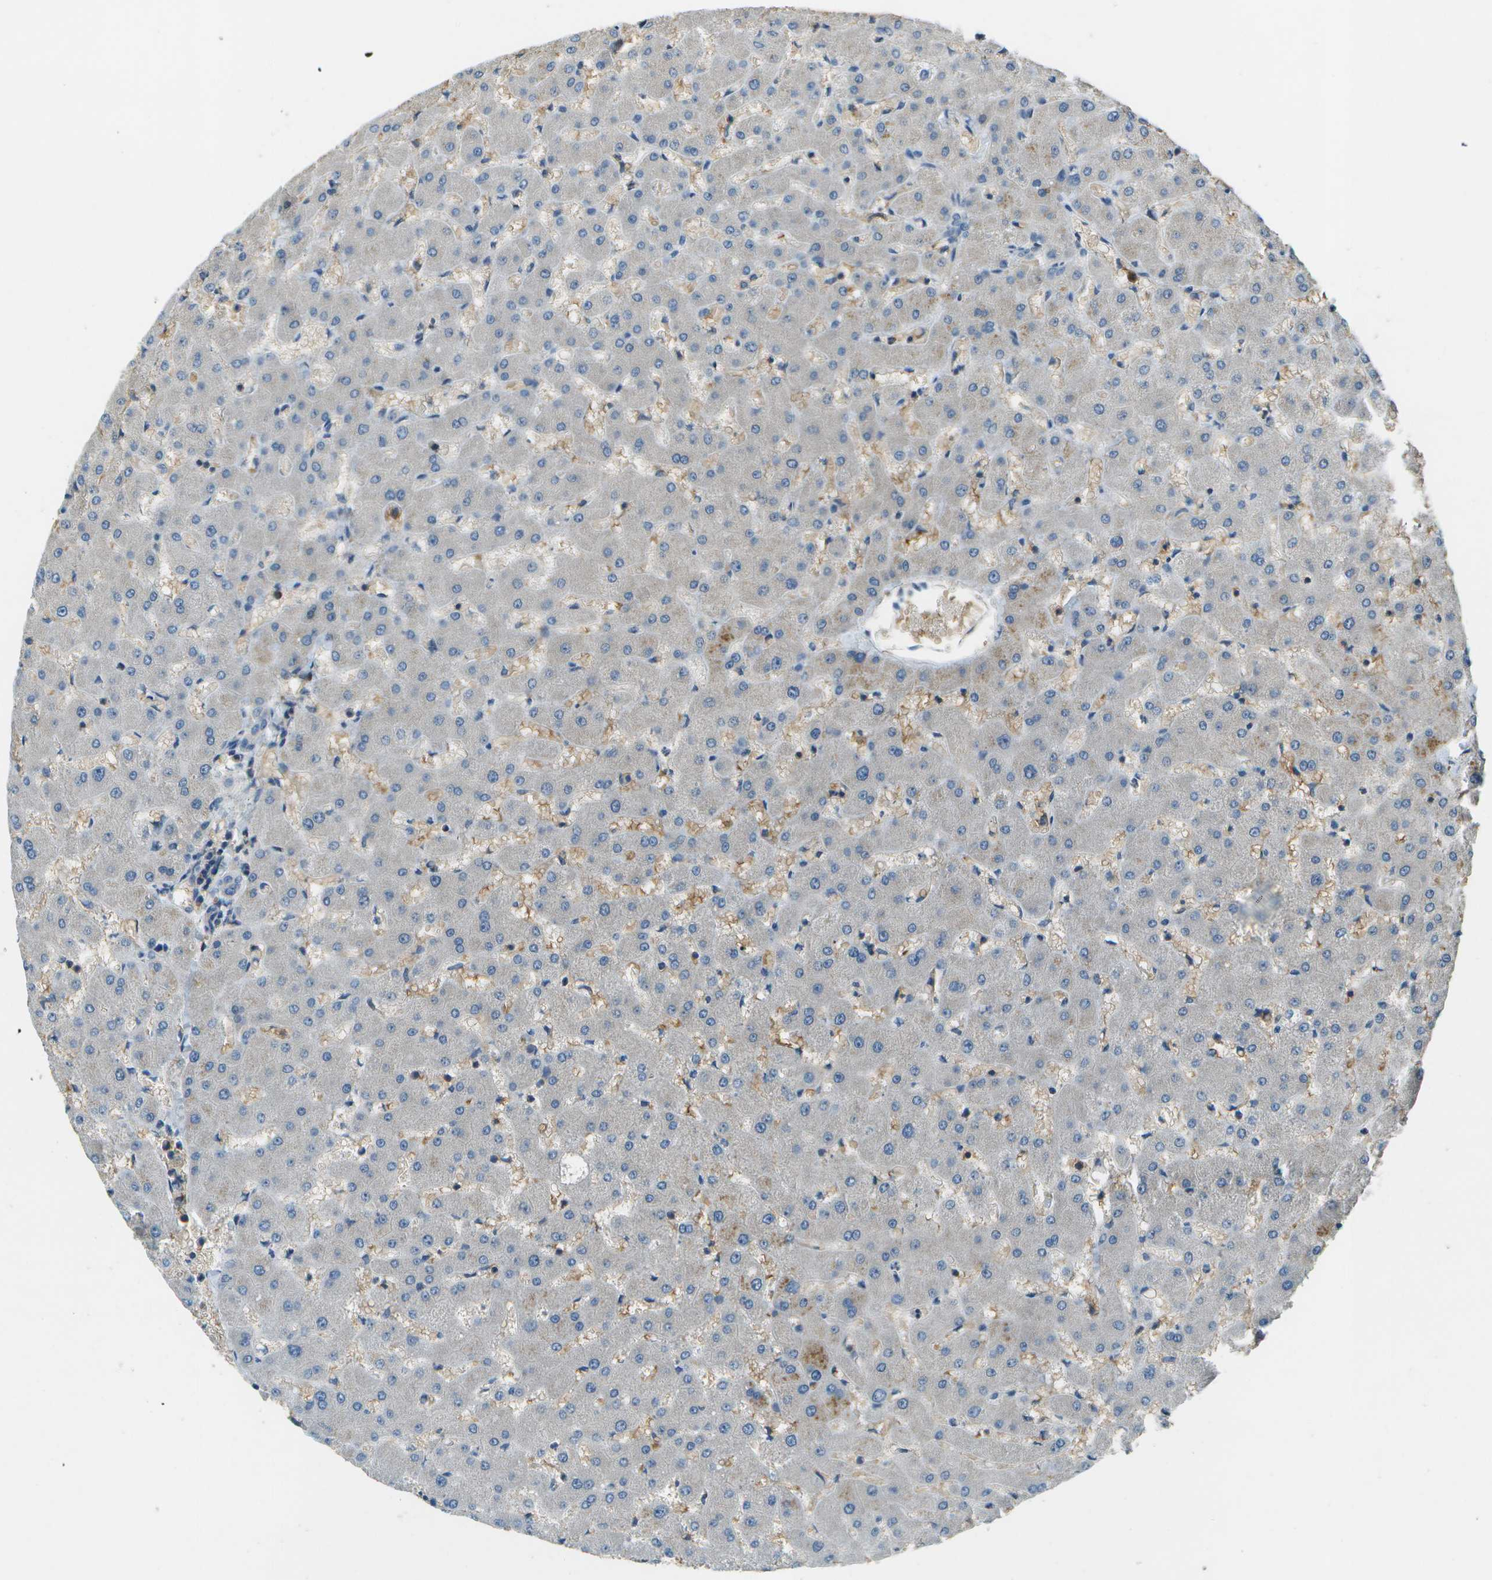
{"staining": {"intensity": "negative", "quantity": "none", "location": "none"}, "tissue": "liver", "cell_type": "Cholangiocytes", "image_type": "normal", "snomed": [{"axis": "morphology", "description": "Normal tissue, NOS"}, {"axis": "topography", "description": "Liver"}], "caption": "The image demonstrates no staining of cholangiocytes in unremarkable liver. (DAB IHC with hematoxylin counter stain).", "gene": "CTIF", "patient": {"sex": "female", "age": 63}}